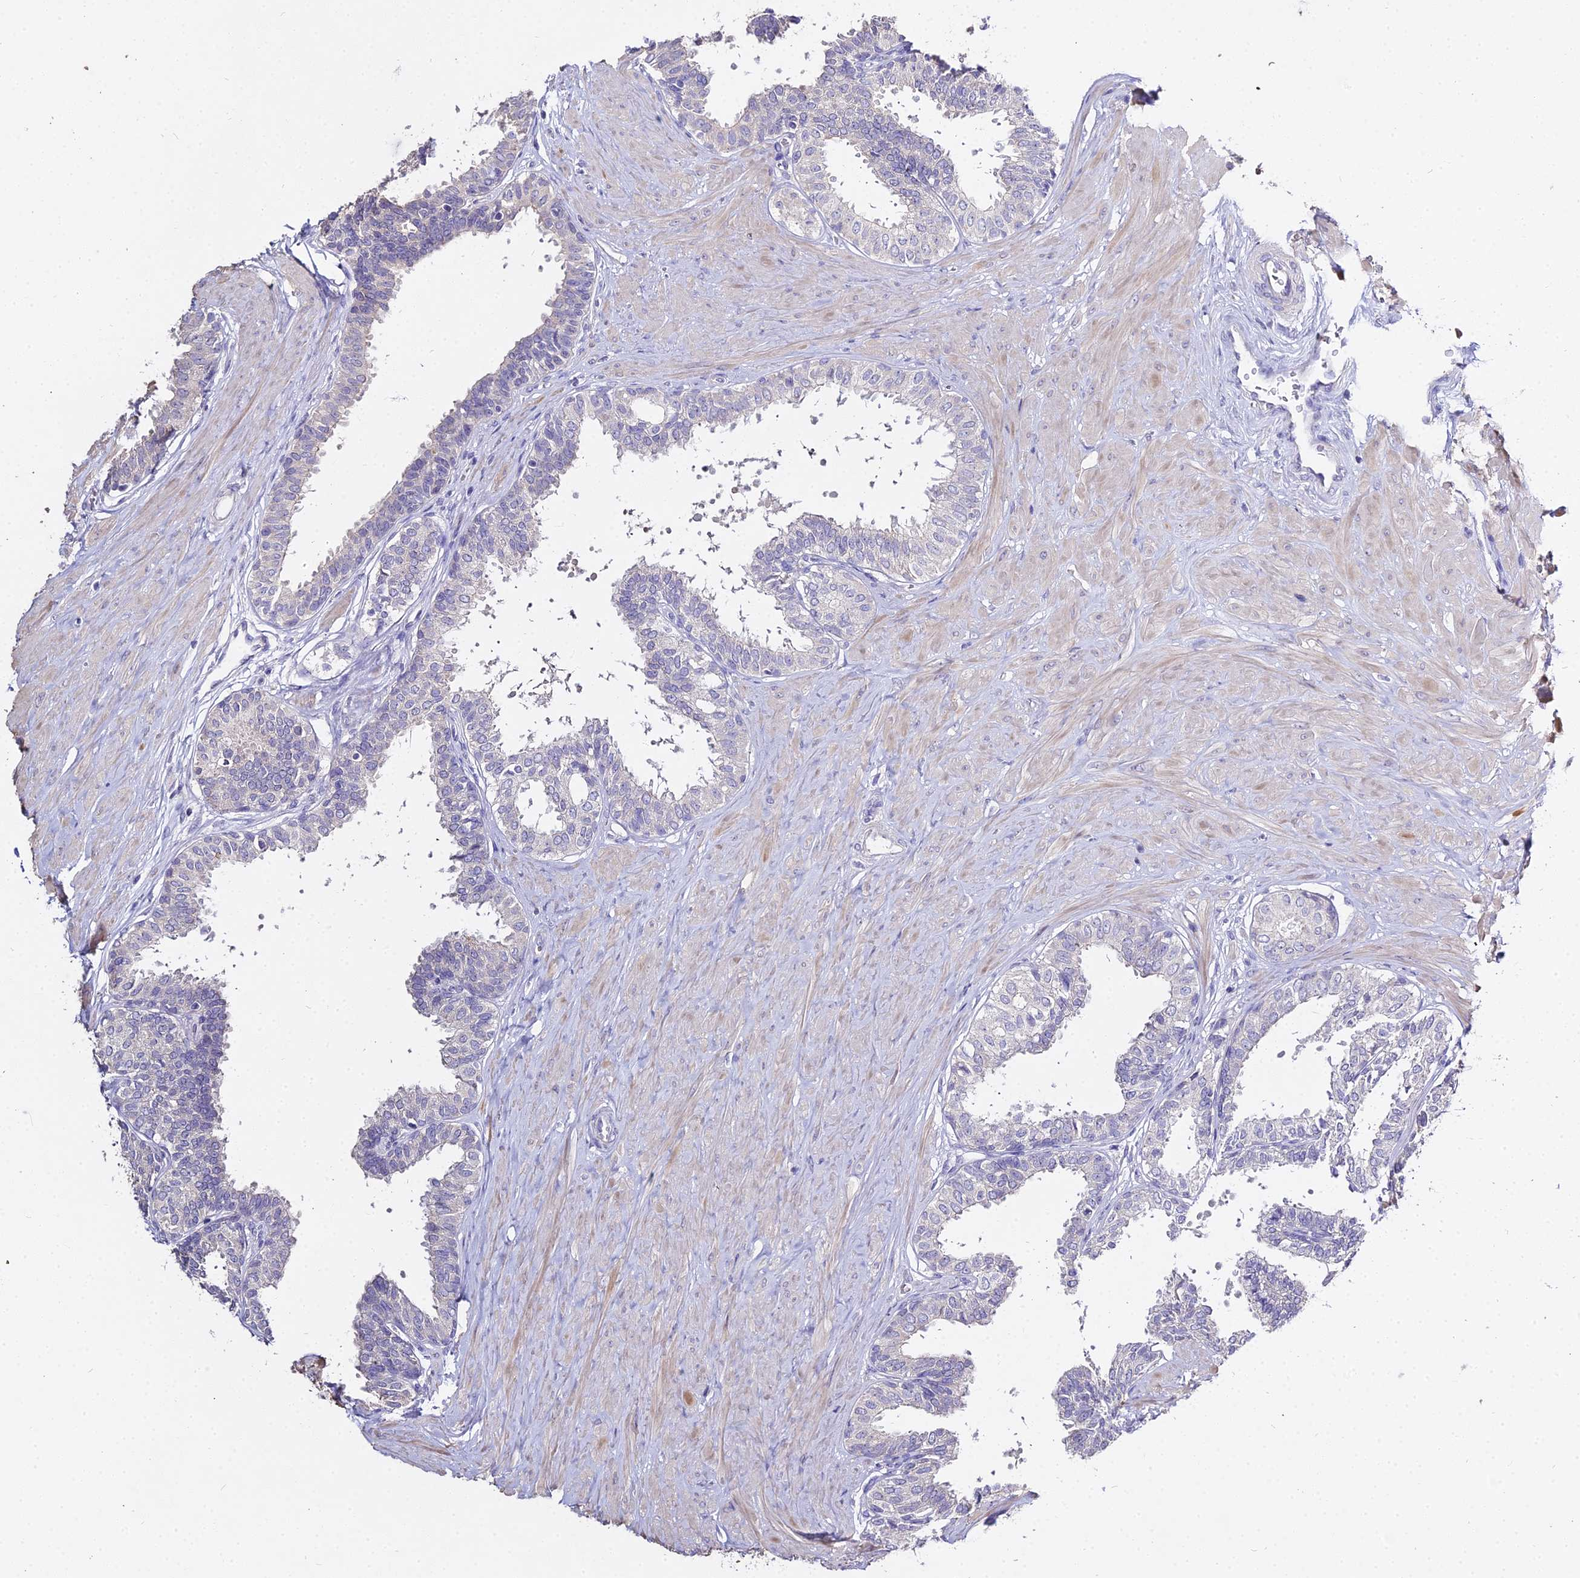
{"staining": {"intensity": "negative", "quantity": "none", "location": "none"}, "tissue": "prostate", "cell_type": "Glandular cells", "image_type": "normal", "snomed": [{"axis": "morphology", "description": "Normal tissue, NOS"}, {"axis": "topography", "description": "Prostate"}], "caption": "Glandular cells show no significant staining in benign prostate. The staining is performed using DAB (3,3'-diaminobenzidine) brown chromogen with nuclei counter-stained in using hematoxylin.", "gene": "GLYAT", "patient": {"sex": "male", "age": 48}}